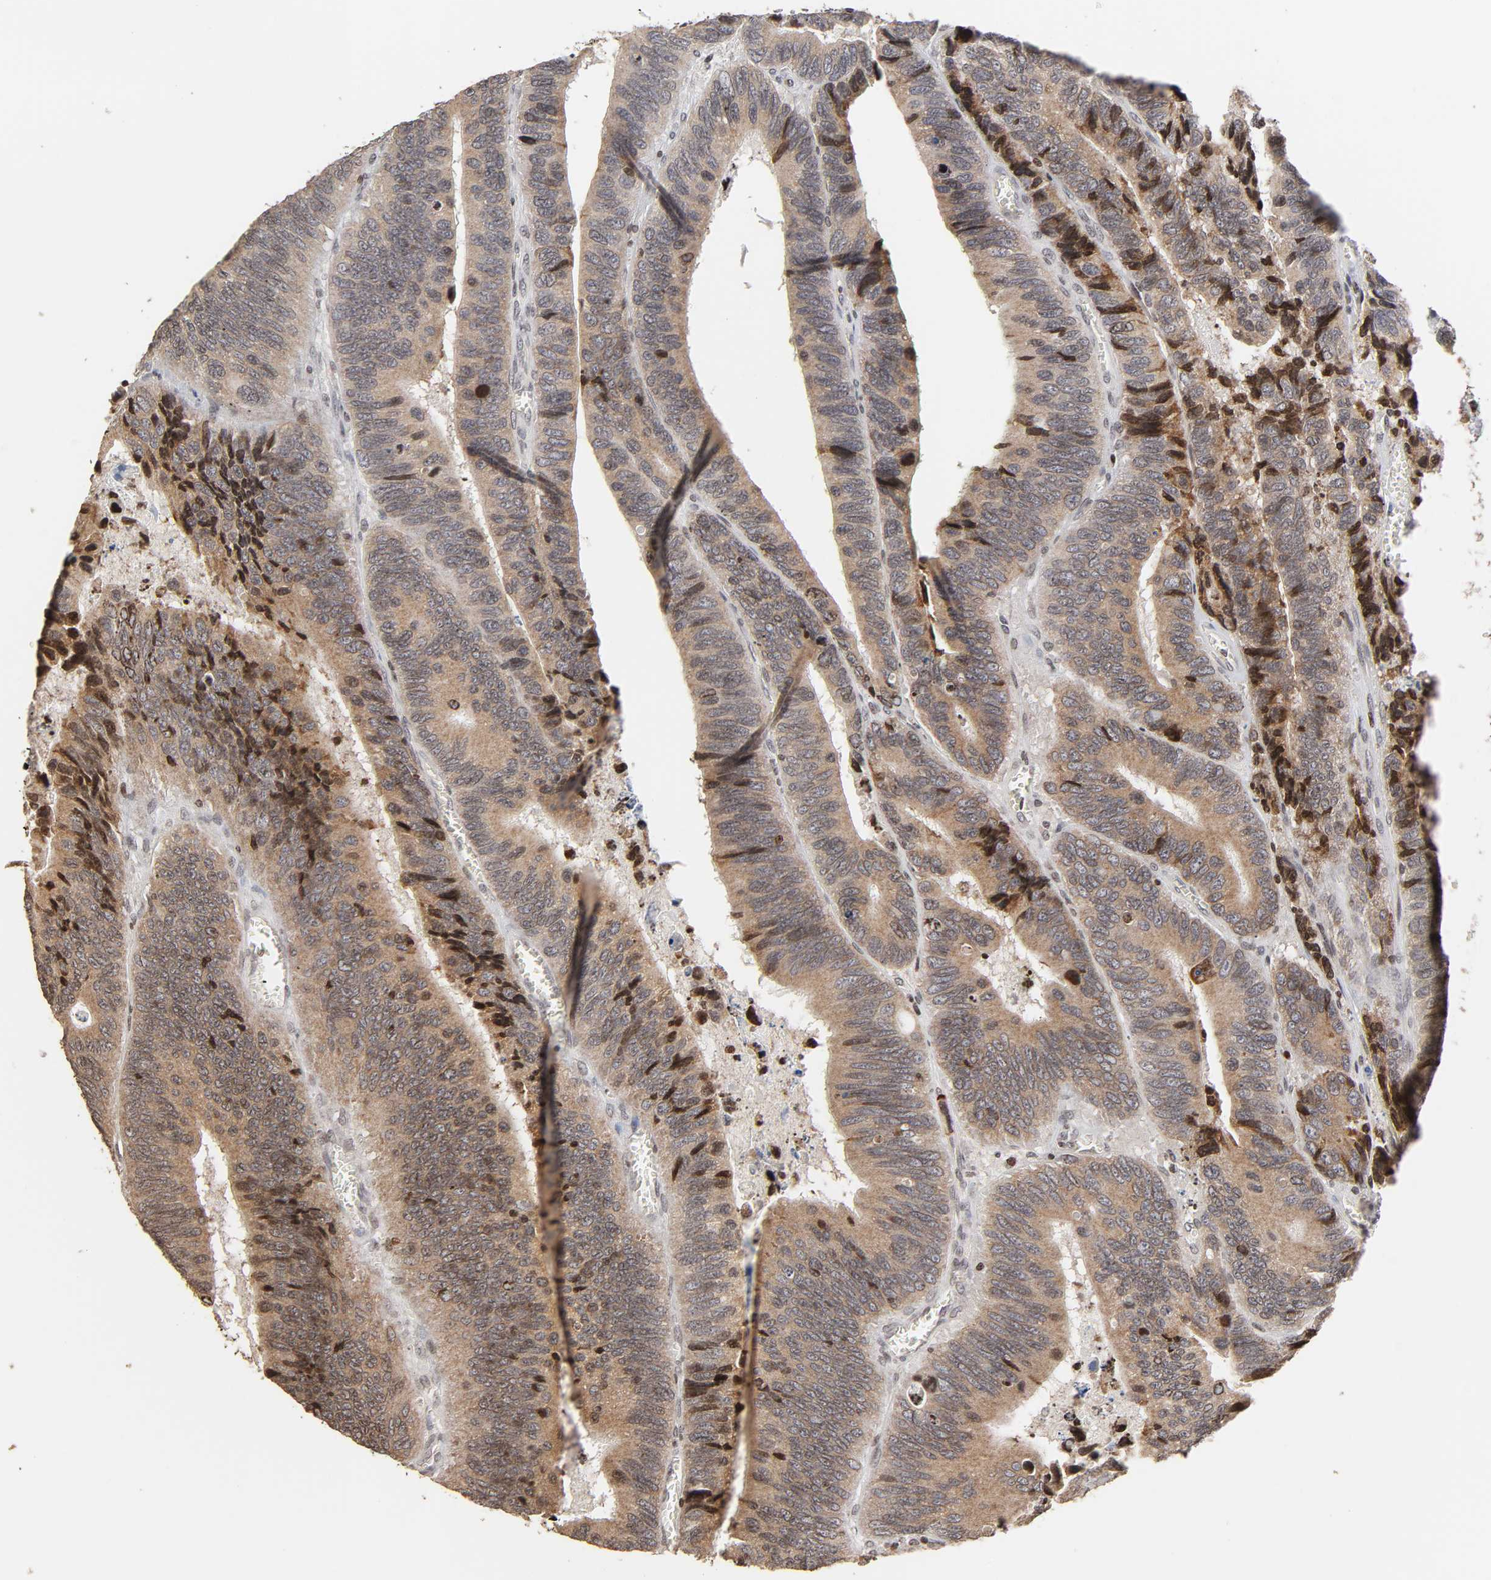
{"staining": {"intensity": "strong", "quantity": "<25%", "location": "nuclear"}, "tissue": "colorectal cancer", "cell_type": "Tumor cells", "image_type": "cancer", "snomed": [{"axis": "morphology", "description": "Adenocarcinoma, NOS"}, {"axis": "topography", "description": "Colon"}], "caption": "Immunohistochemistry (DAB) staining of human colorectal cancer (adenocarcinoma) shows strong nuclear protein positivity in about <25% of tumor cells.", "gene": "ZNF473", "patient": {"sex": "male", "age": 72}}